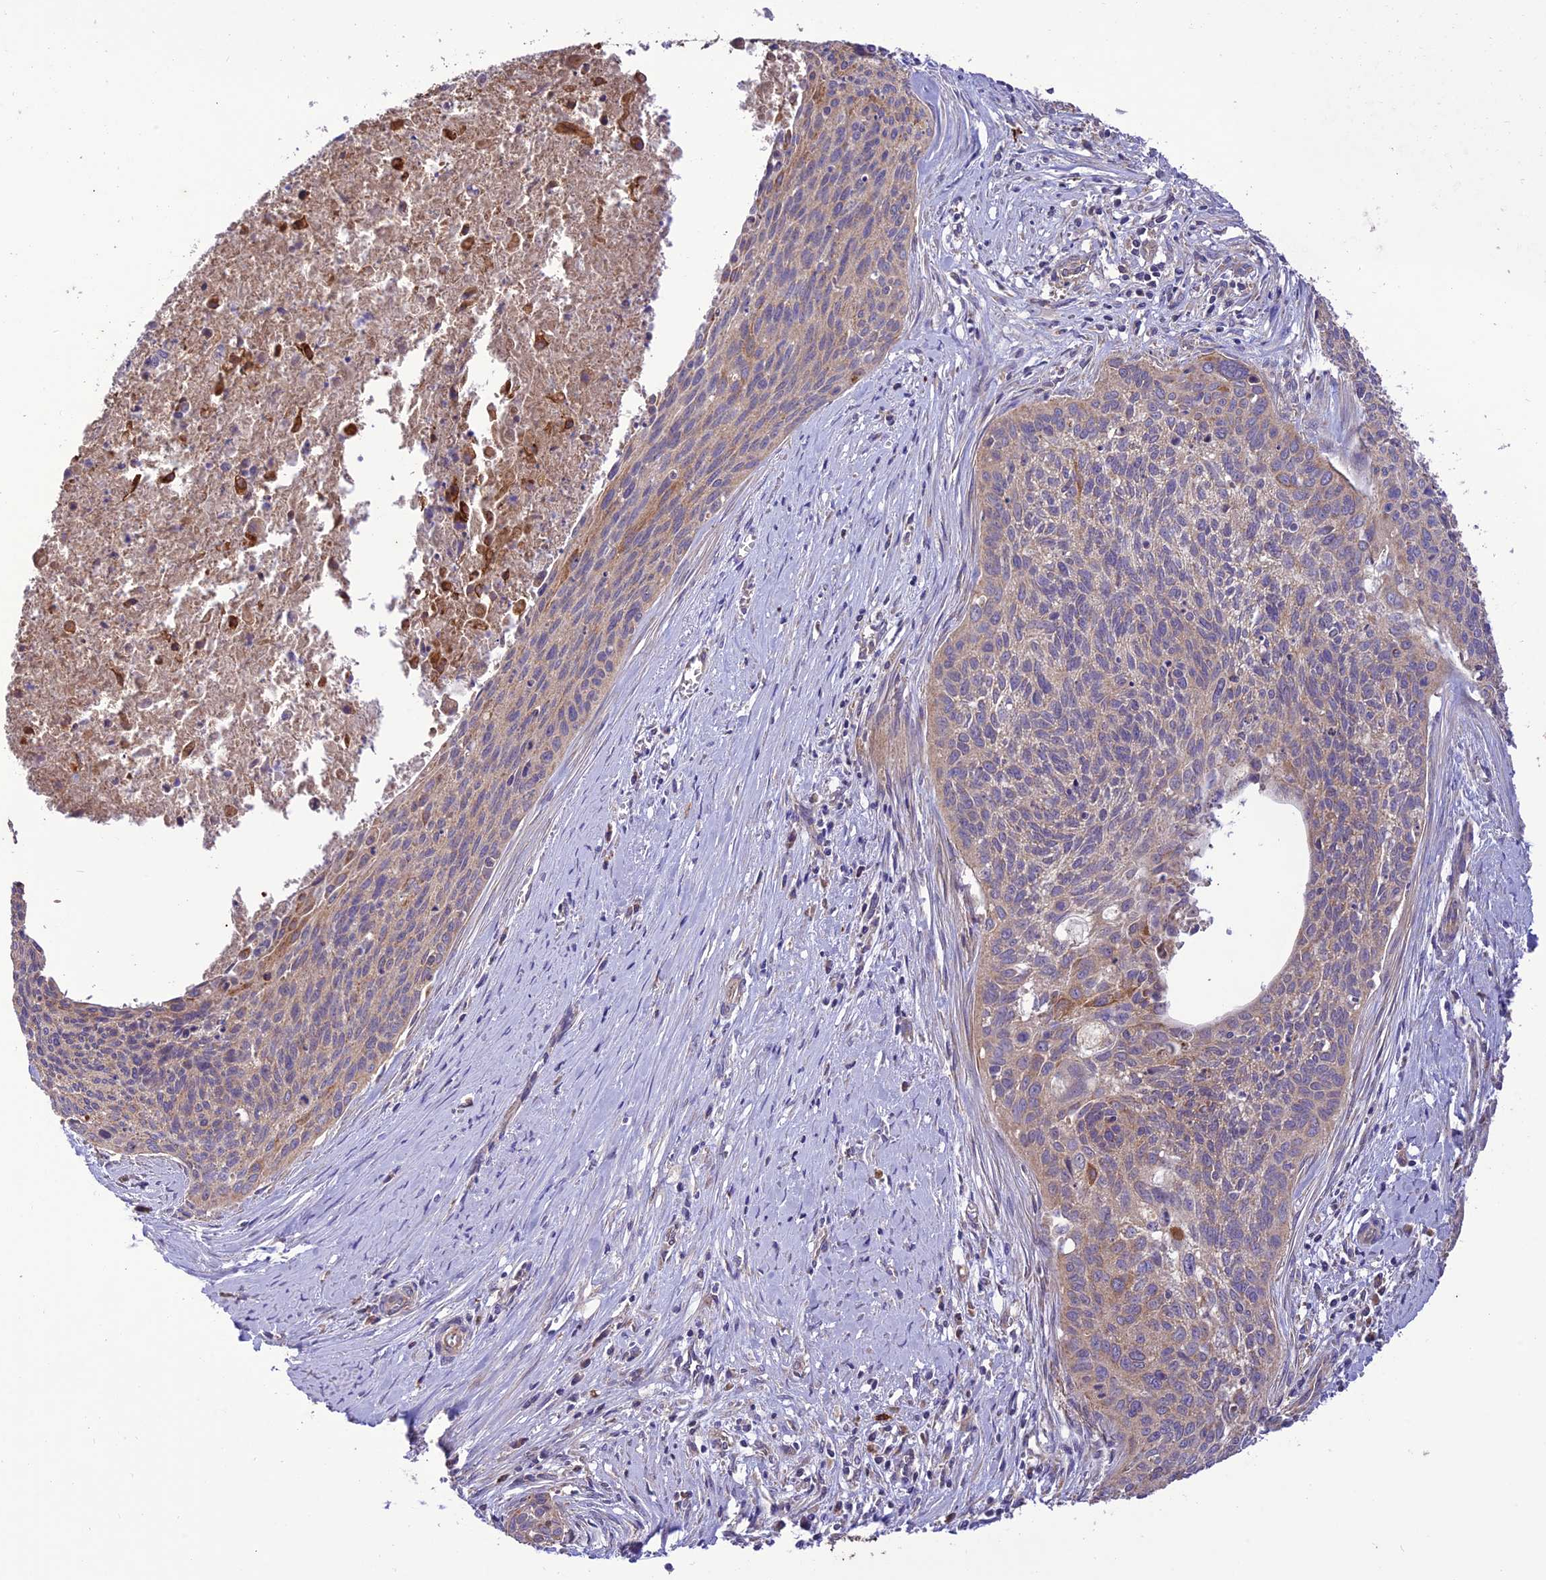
{"staining": {"intensity": "moderate", "quantity": "<25%", "location": "cytoplasmic/membranous"}, "tissue": "cervical cancer", "cell_type": "Tumor cells", "image_type": "cancer", "snomed": [{"axis": "morphology", "description": "Squamous cell carcinoma, NOS"}, {"axis": "topography", "description": "Cervix"}], "caption": "Protein expression analysis of cervical cancer (squamous cell carcinoma) exhibits moderate cytoplasmic/membranous positivity in about <25% of tumor cells.", "gene": "NDUFAF1", "patient": {"sex": "female", "age": 55}}